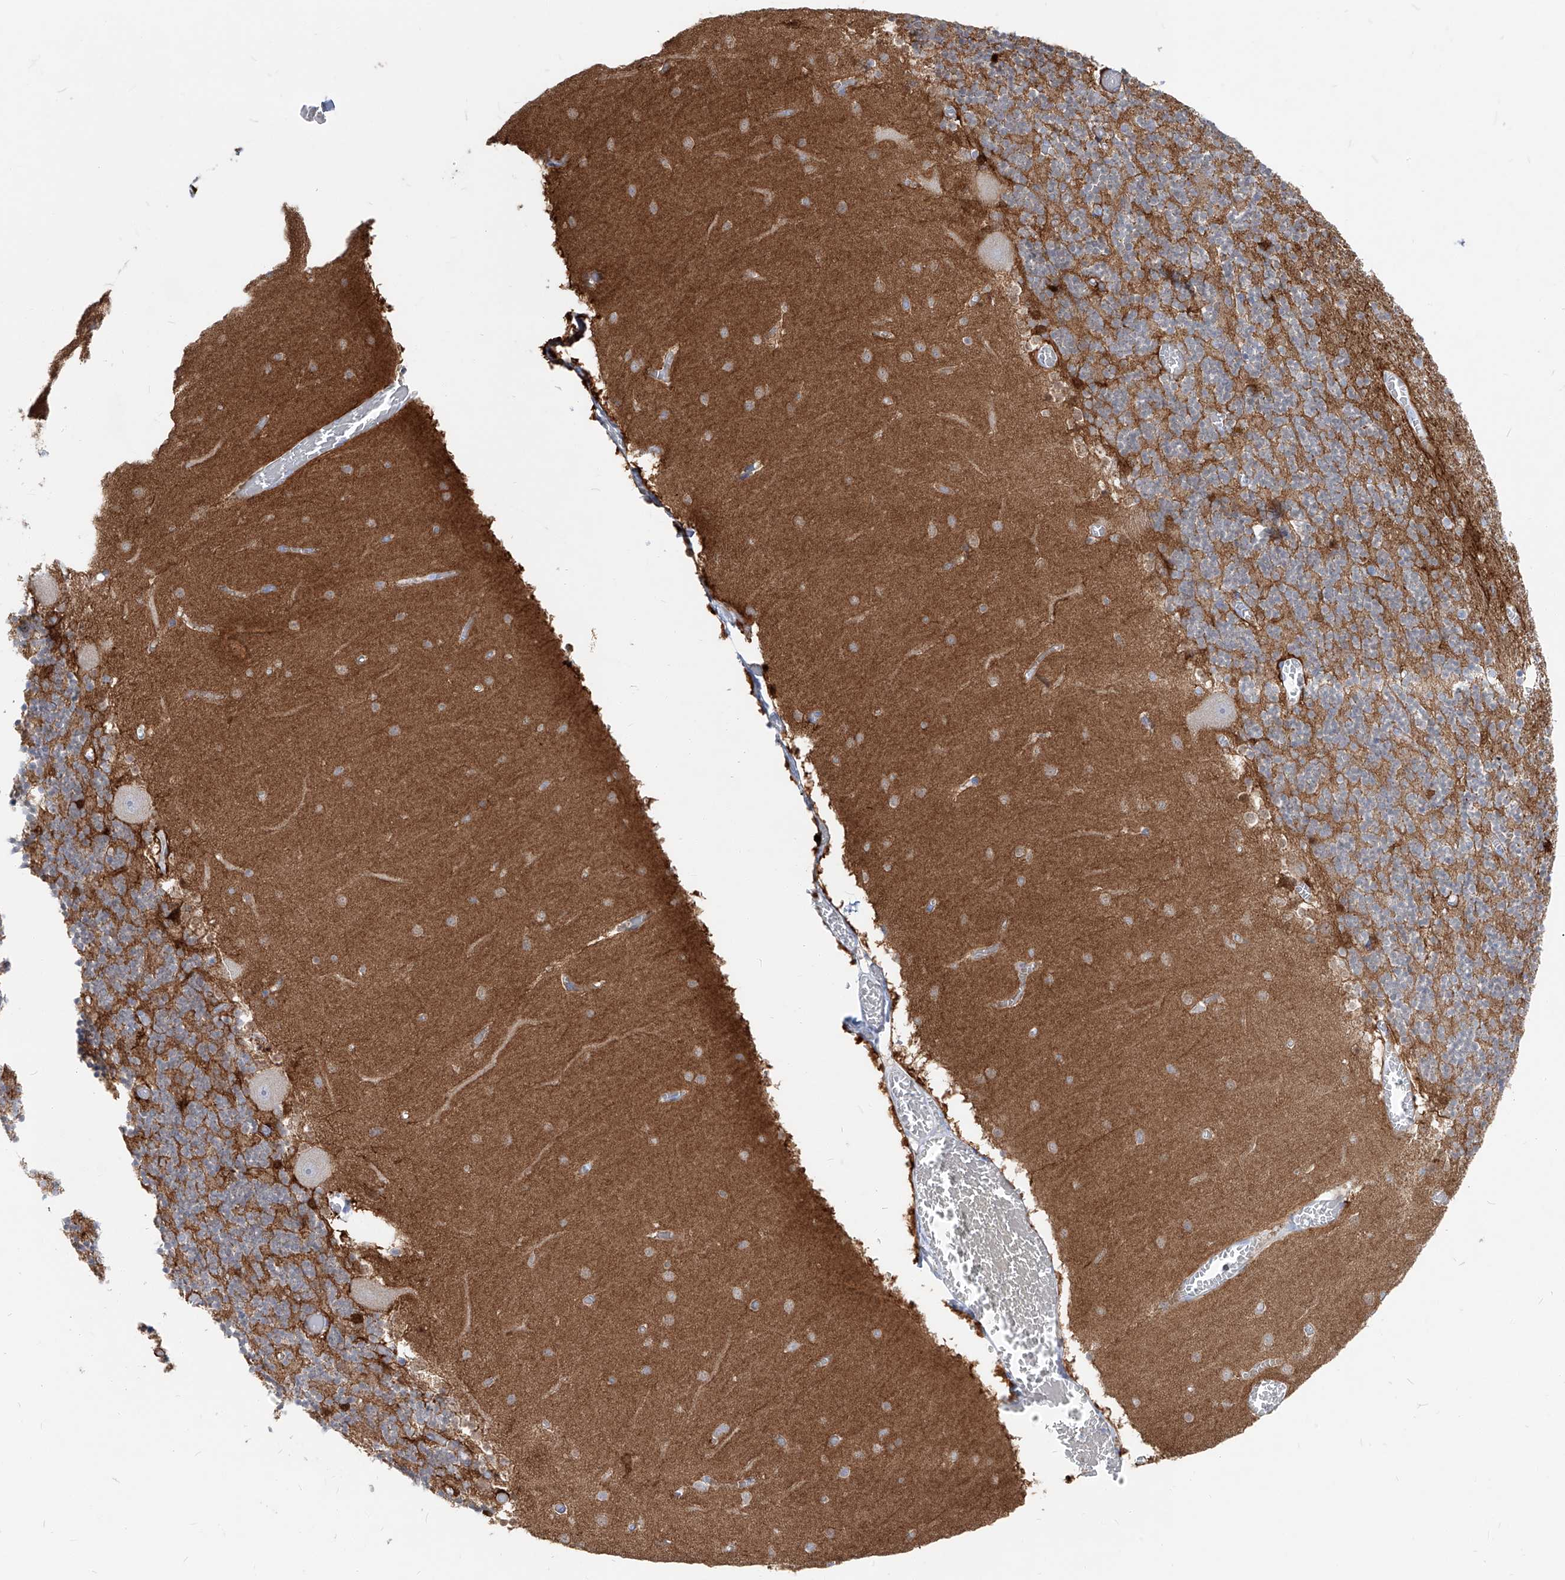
{"staining": {"intensity": "moderate", "quantity": ">75%", "location": "cytoplasmic/membranous"}, "tissue": "cerebellum", "cell_type": "Cells in granular layer", "image_type": "normal", "snomed": [{"axis": "morphology", "description": "Normal tissue, NOS"}, {"axis": "topography", "description": "Cerebellum"}], "caption": "IHC histopathology image of normal cerebellum: human cerebellum stained using immunohistochemistry (IHC) exhibits medium levels of moderate protein expression localized specifically in the cytoplasmic/membranous of cells in granular layer, appearing as a cytoplasmic/membranous brown color.", "gene": "UFL1", "patient": {"sex": "female", "age": 28}}